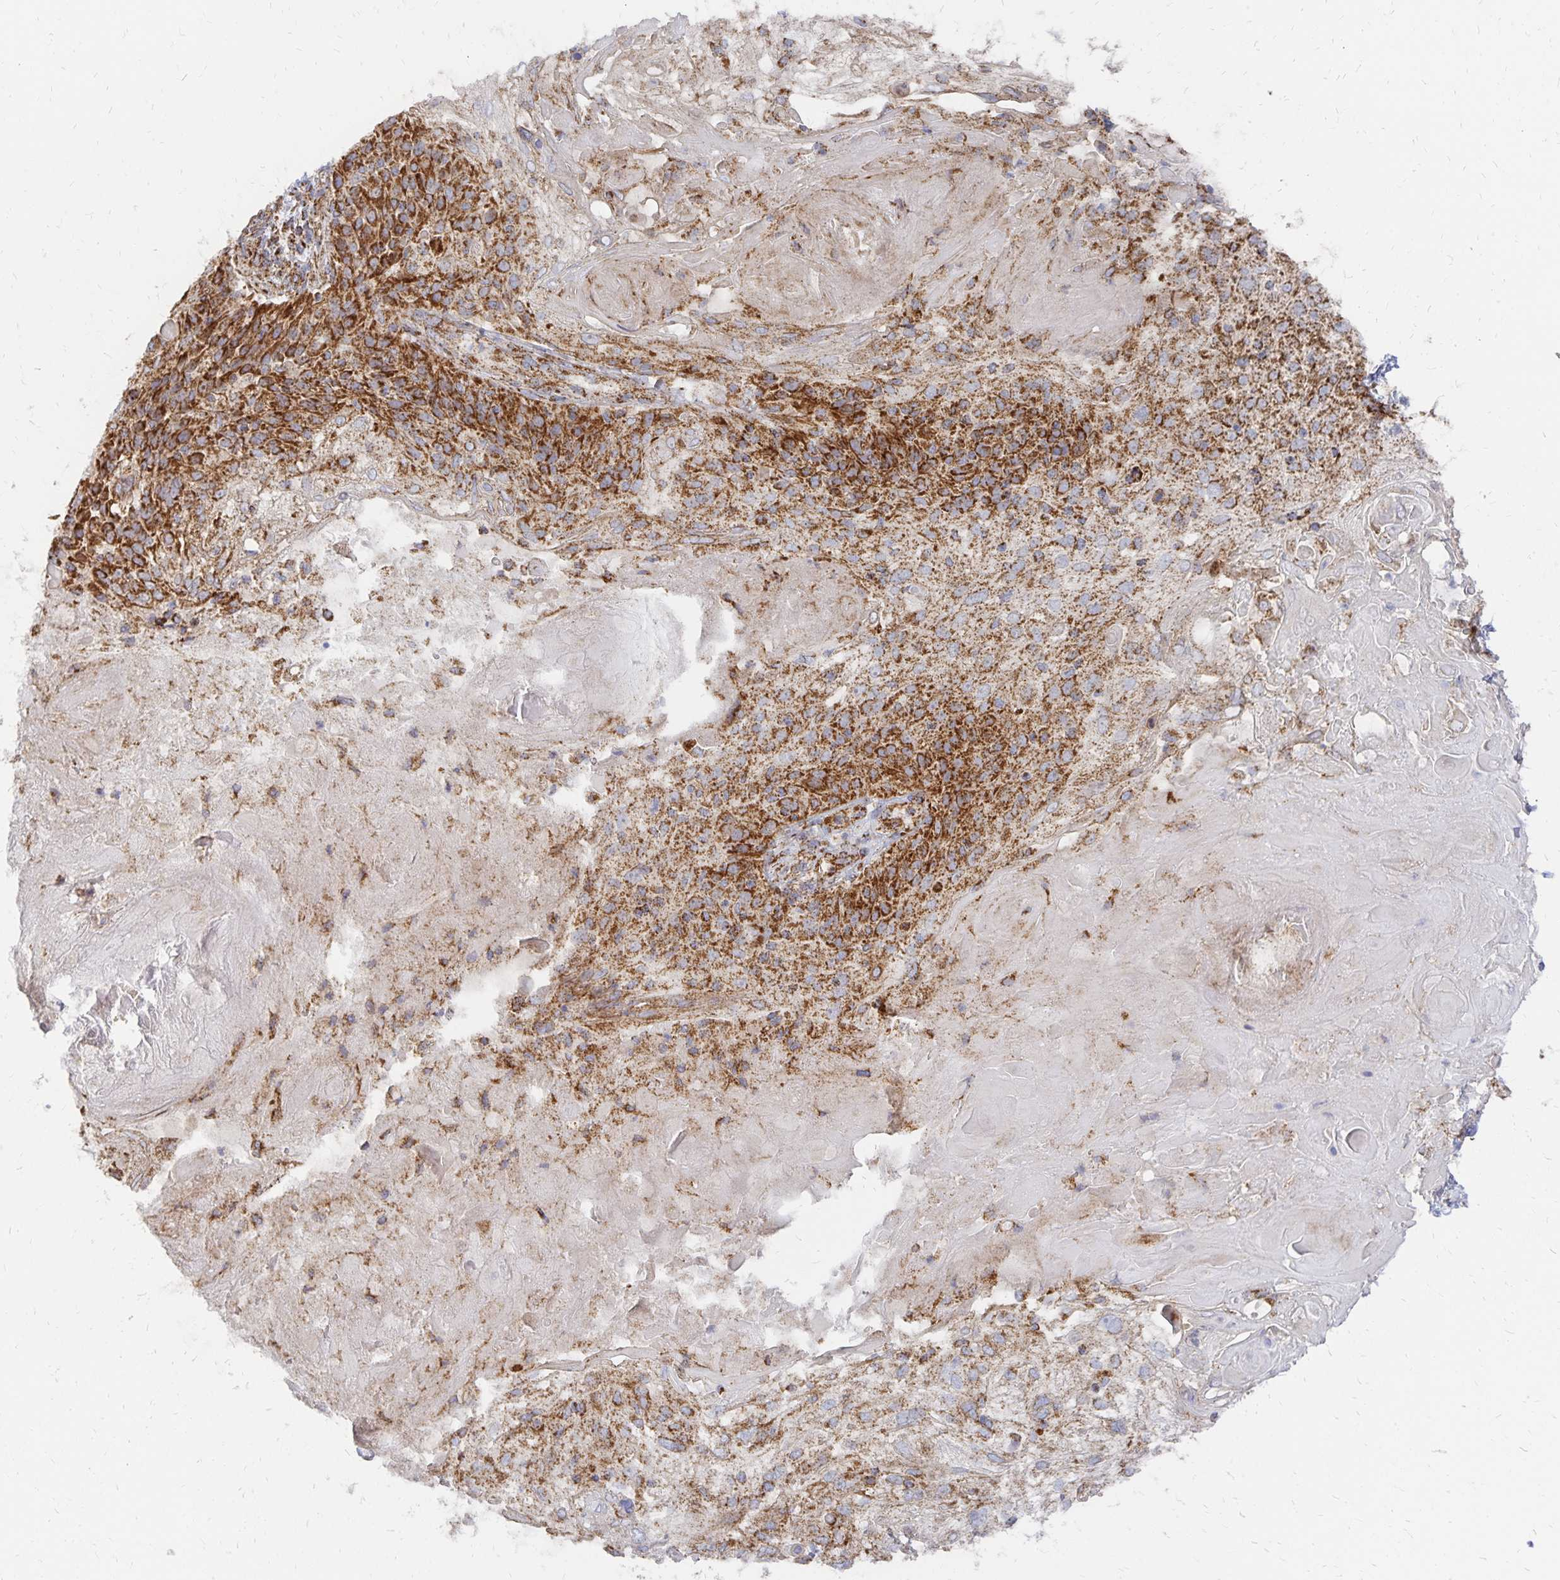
{"staining": {"intensity": "strong", "quantity": ">75%", "location": "cytoplasmic/membranous"}, "tissue": "skin cancer", "cell_type": "Tumor cells", "image_type": "cancer", "snomed": [{"axis": "morphology", "description": "Normal tissue, NOS"}, {"axis": "morphology", "description": "Squamous cell carcinoma, NOS"}, {"axis": "topography", "description": "Skin"}], "caption": "Tumor cells display high levels of strong cytoplasmic/membranous positivity in approximately >75% of cells in squamous cell carcinoma (skin).", "gene": "STOML2", "patient": {"sex": "female", "age": 83}}